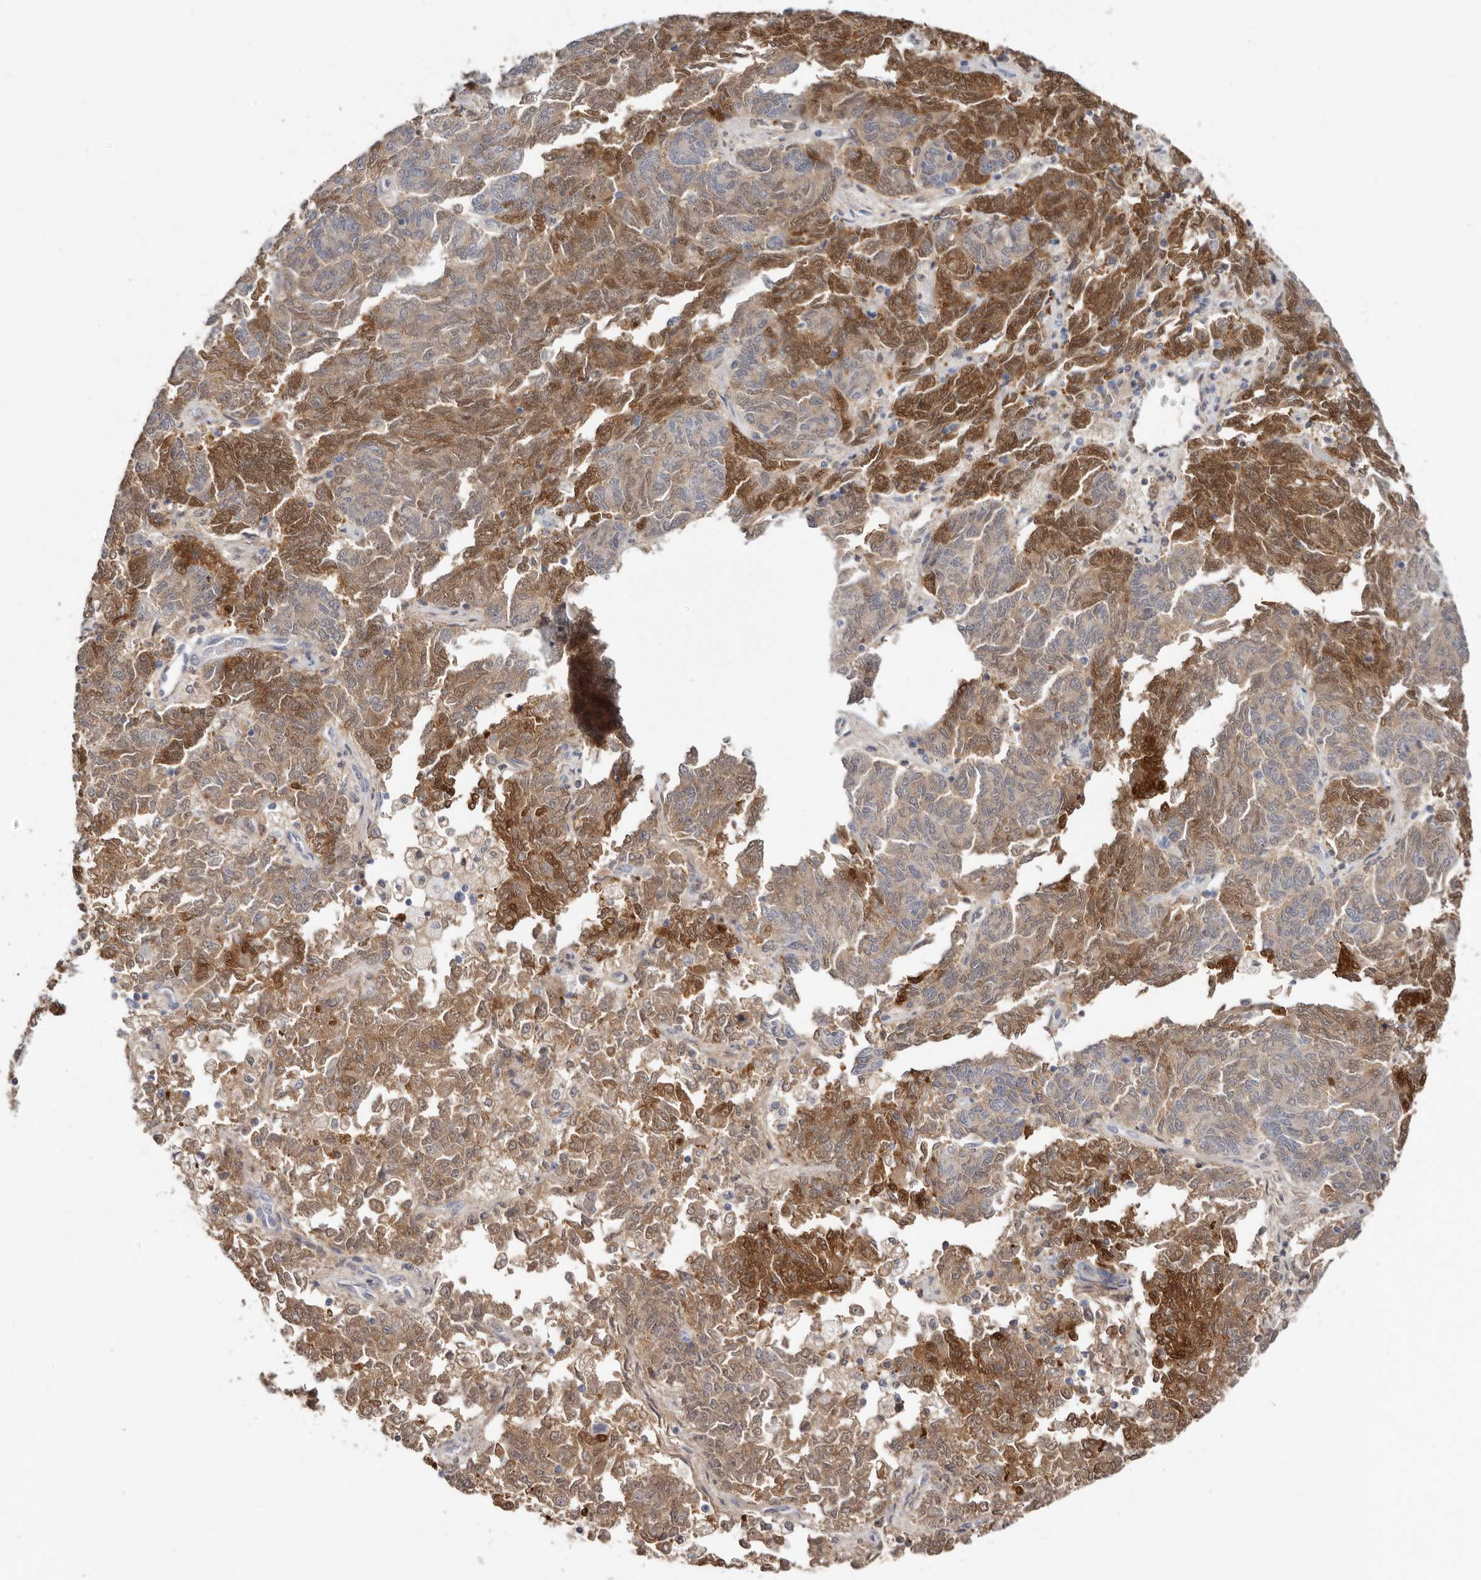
{"staining": {"intensity": "moderate", "quantity": ">75%", "location": "cytoplasmic/membranous,nuclear"}, "tissue": "endometrial cancer", "cell_type": "Tumor cells", "image_type": "cancer", "snomed": [{"axis": "morphology", "description": "Adenocarcinoma, NOS"}, {"axis": "topography", "description": "Endometrium"}], "caption": "Immunohistochemistry of endometrial cancer demonstrates medium levels of moderate cytoplasmic/membranous and nuclear staining in about >75% of tumor cells.", "gene": "PKDCC", "patient": {"sex": "female", "age": 80}}